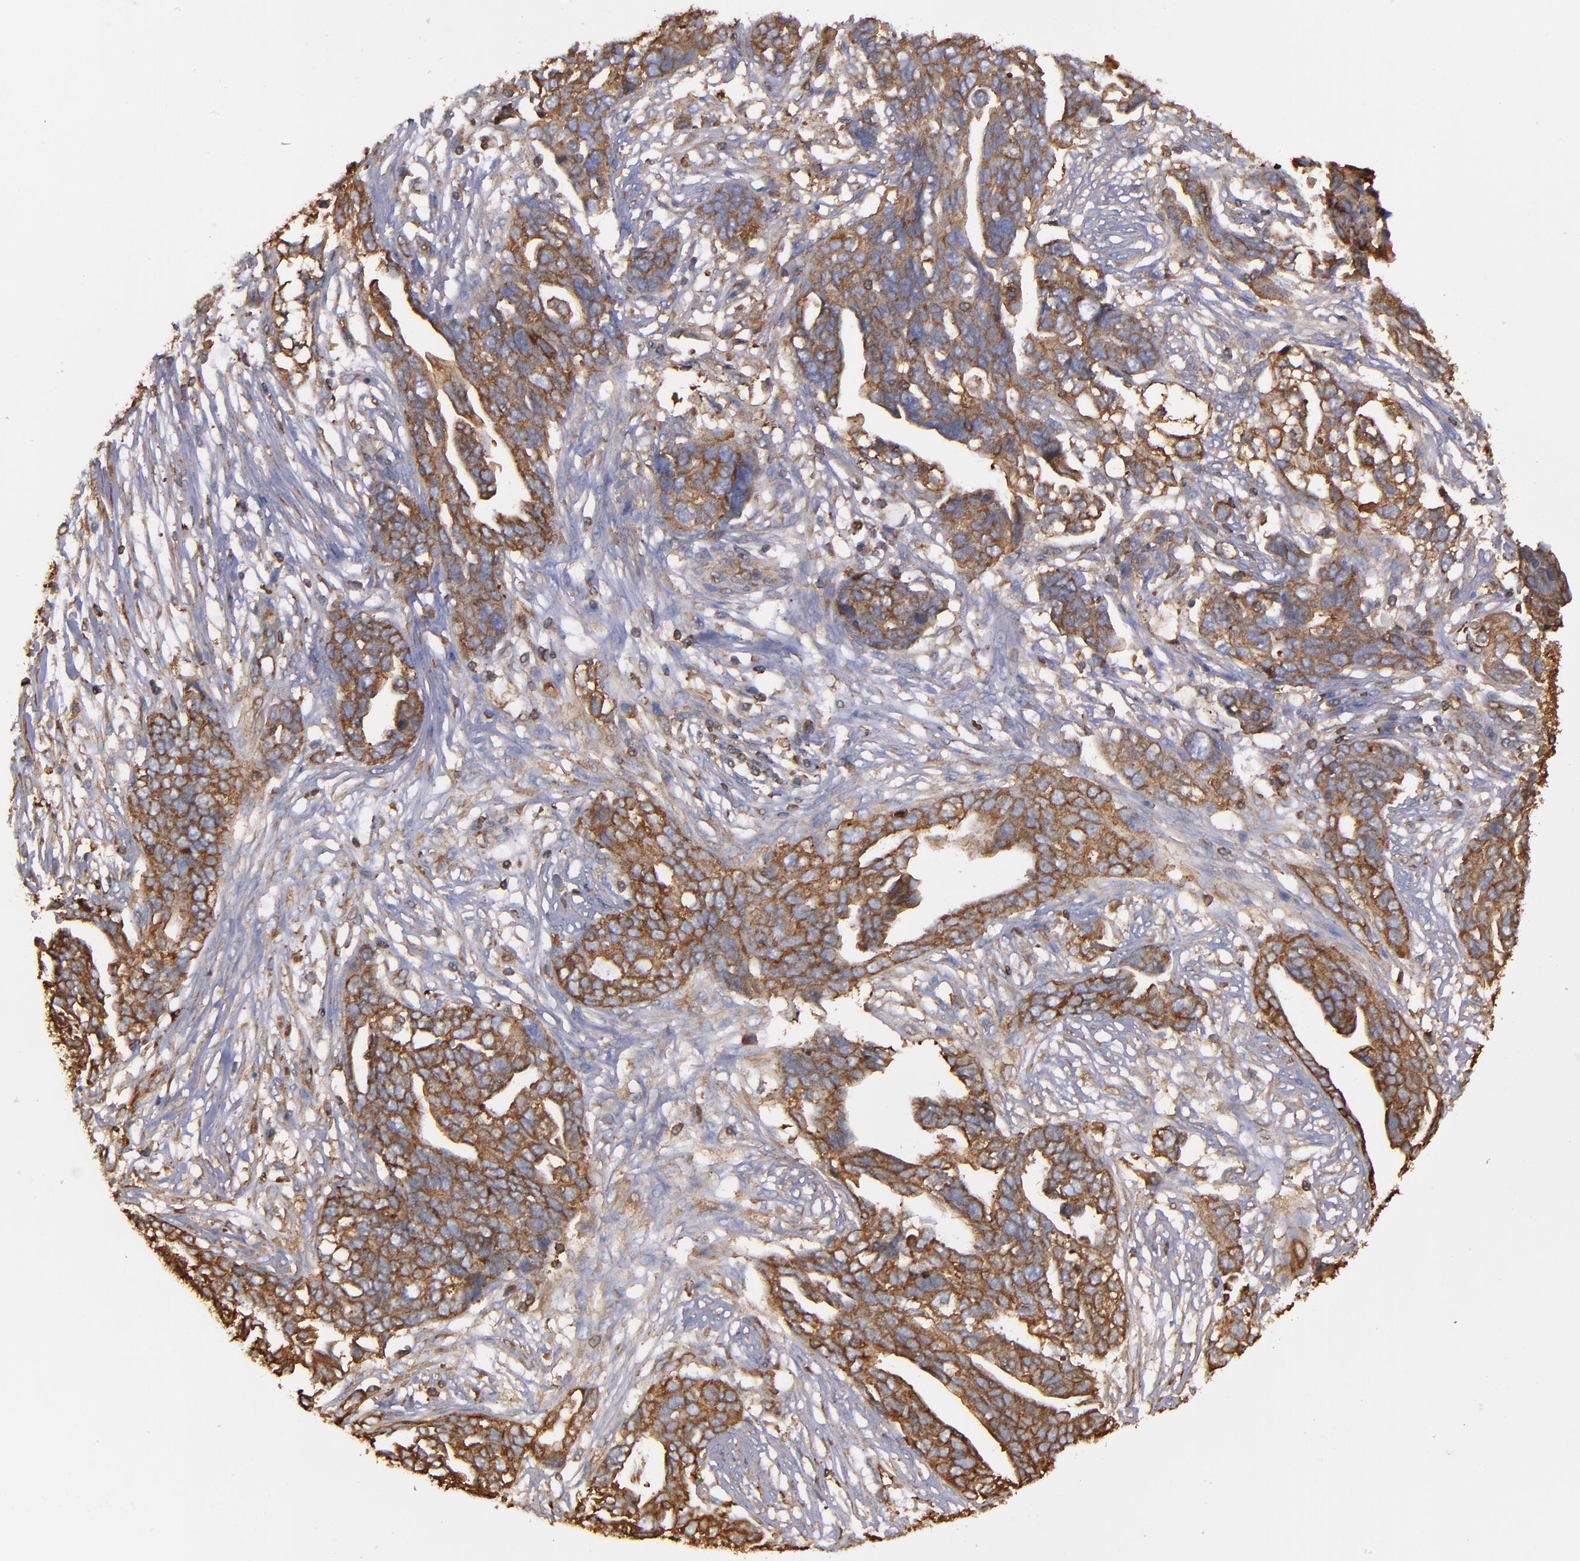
{"staining": {"intensity": "moderate", "quantity": ">75%", "location": "cytoplasmic/membranous"}, "tissue": "ovarian cancer", "cell_type": "Tumor cells", "image_type": "cancer", "snomed": [{"axis": "morphology", "description": "Normal tissue, NOS"}, {"axis": "morphology", "description": "Cystadenocarcinoma, serous, NOS"}, {"axis": "topography", "description": "Fallopian tube"}, {"axis": "topography", "description": "Ovary"}], "caption": "Approximately >75% of tumor cells in ovarian cancer display moderate cytoplasmic/membranous protein positivity as visualized by brown immunohistochemical staining.", "gene": "ACTN4", "patient": {"sex": "female", "age": 56}}